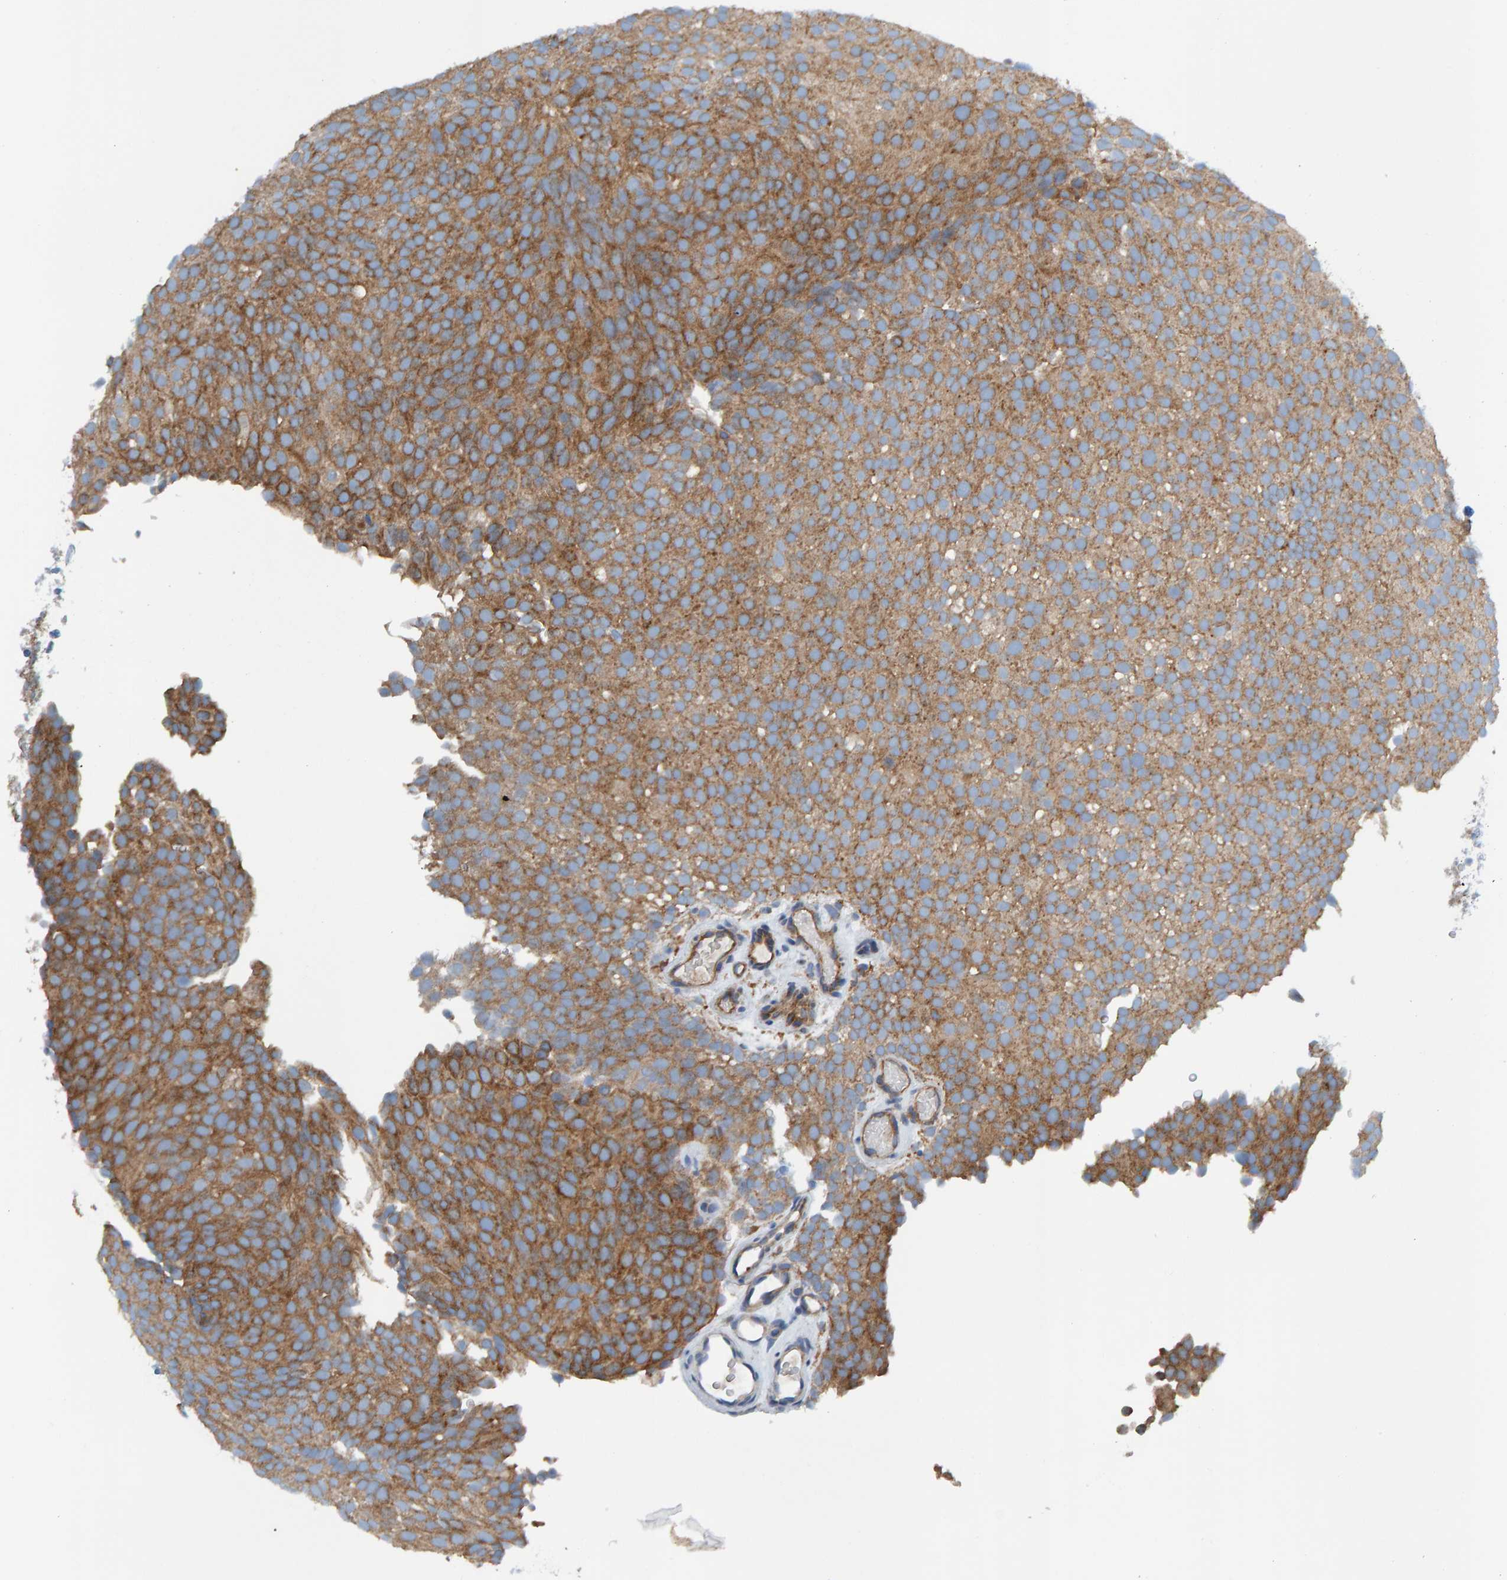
{"staining": {"intensity": "moderate", "quantity": ">75%", "location": "cytoplasmic/membranous"}, "tissue": "urothelial cancer", "cell_type": "Tumor cells", "image_type": "cancer", "snomed": [{"axis": "morphology", "description": "Urothelial carcinoma, Low grade"}, {"axis": "topography", "description": "Urinary bladder"}], "caption": "This photomicrograph shows IHC staining of human urothelial cancer, with medium moderate cytoplasmic/membranous staining in about >75% of tumor cells.", "gene": "MKLN1", "patient": {"sex": "male", "age": 78}}